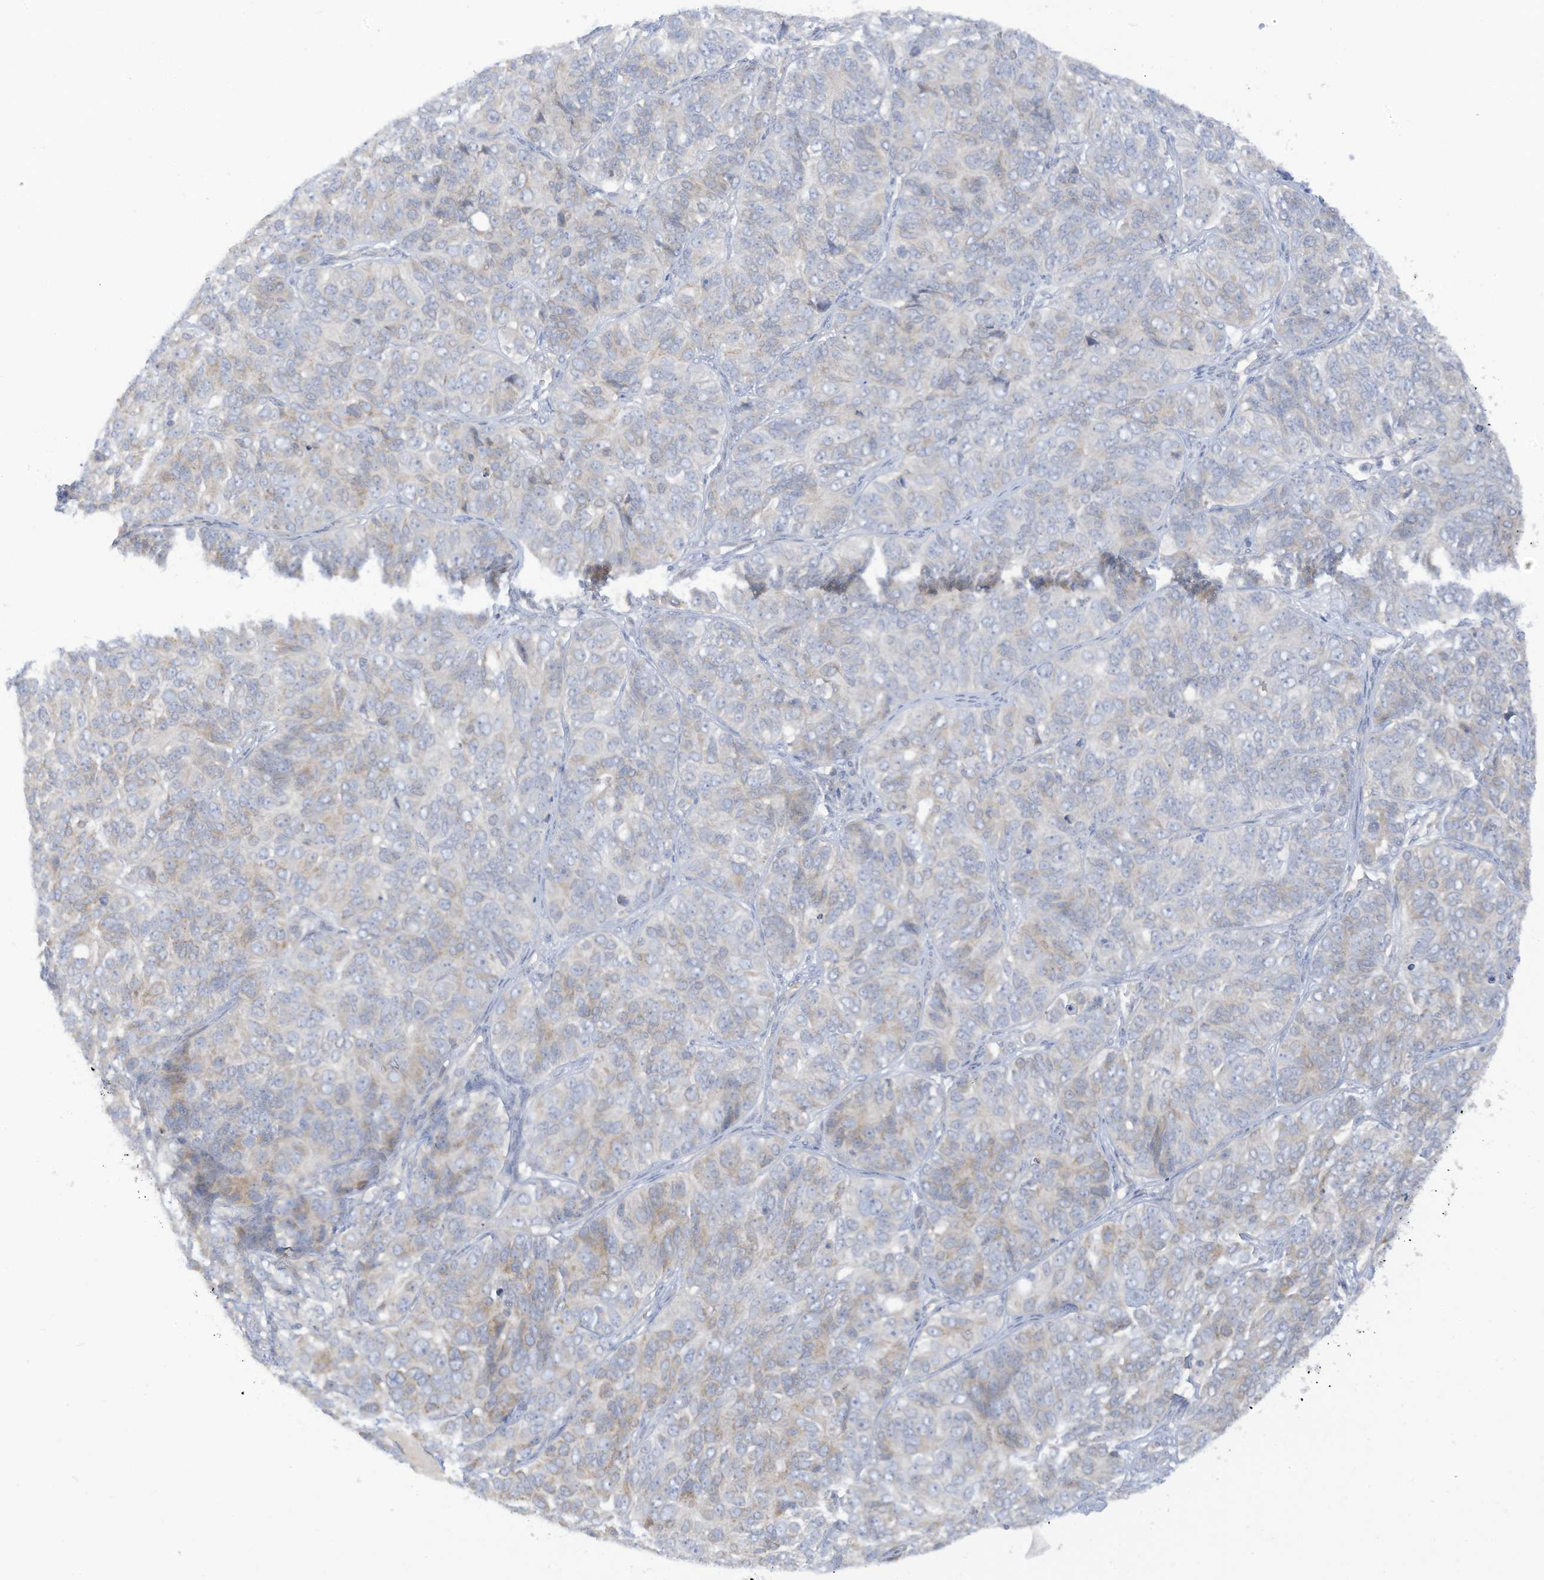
{"staining": {"intensity": "weak", "quantity": "<25%", "location": "cytoplasmic/membranous"}, "tissue": "ovarian cancer", "cell_type": "Tumor cells", "image_type": "cancer", "snomed": [{"axis": "morphology", "description": "Carcinoma, endometroid"}, {"axis": "topography", "description": "Ovary"}], "caption": "A photomicrograph of ovarian cancer stained for a protein displays no brown staining in tumor cells.", "gene": "LRRN2", "patient": {"sex": "female", "age": 51}}